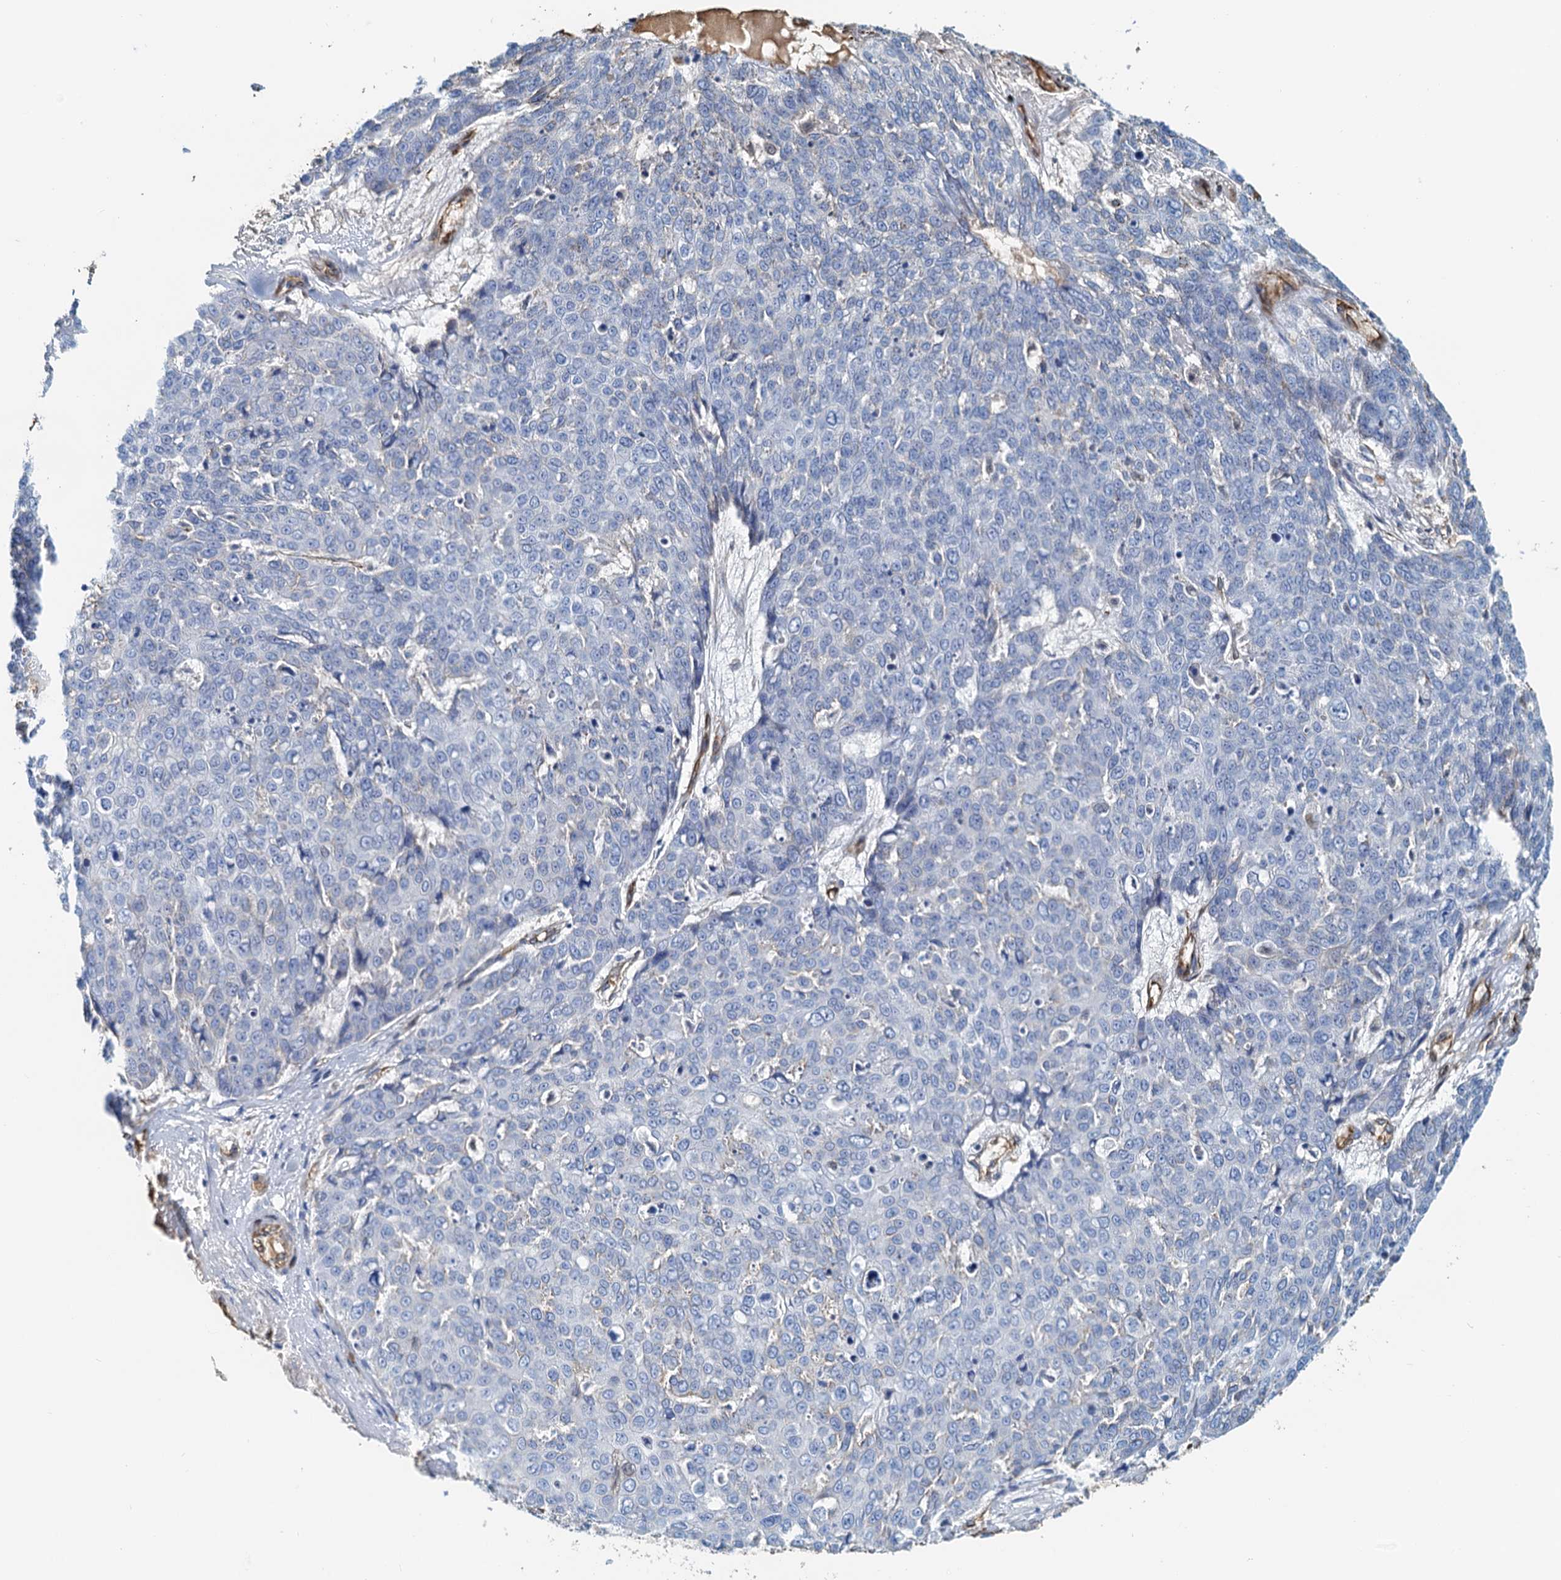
{"staining": {"intensity": "negative", "quantity": "none", "location": "none"}, "tissue": "skin cancer", "cell_type": "Tumor cells", "image_type": "cancer", "snomed": [{"axis": "morphology", "description": "Squamous cell carcinoma, NOS"}, {"axis": "topography", "description": "Skin"}], "caption": "DAB immunohistochemical staining of human squamous cell carcinoma (skin) demonstrates no significant expression in tumor cells.", "gene": "DGKG", "patient": {"sex": "male", "age": 71}}